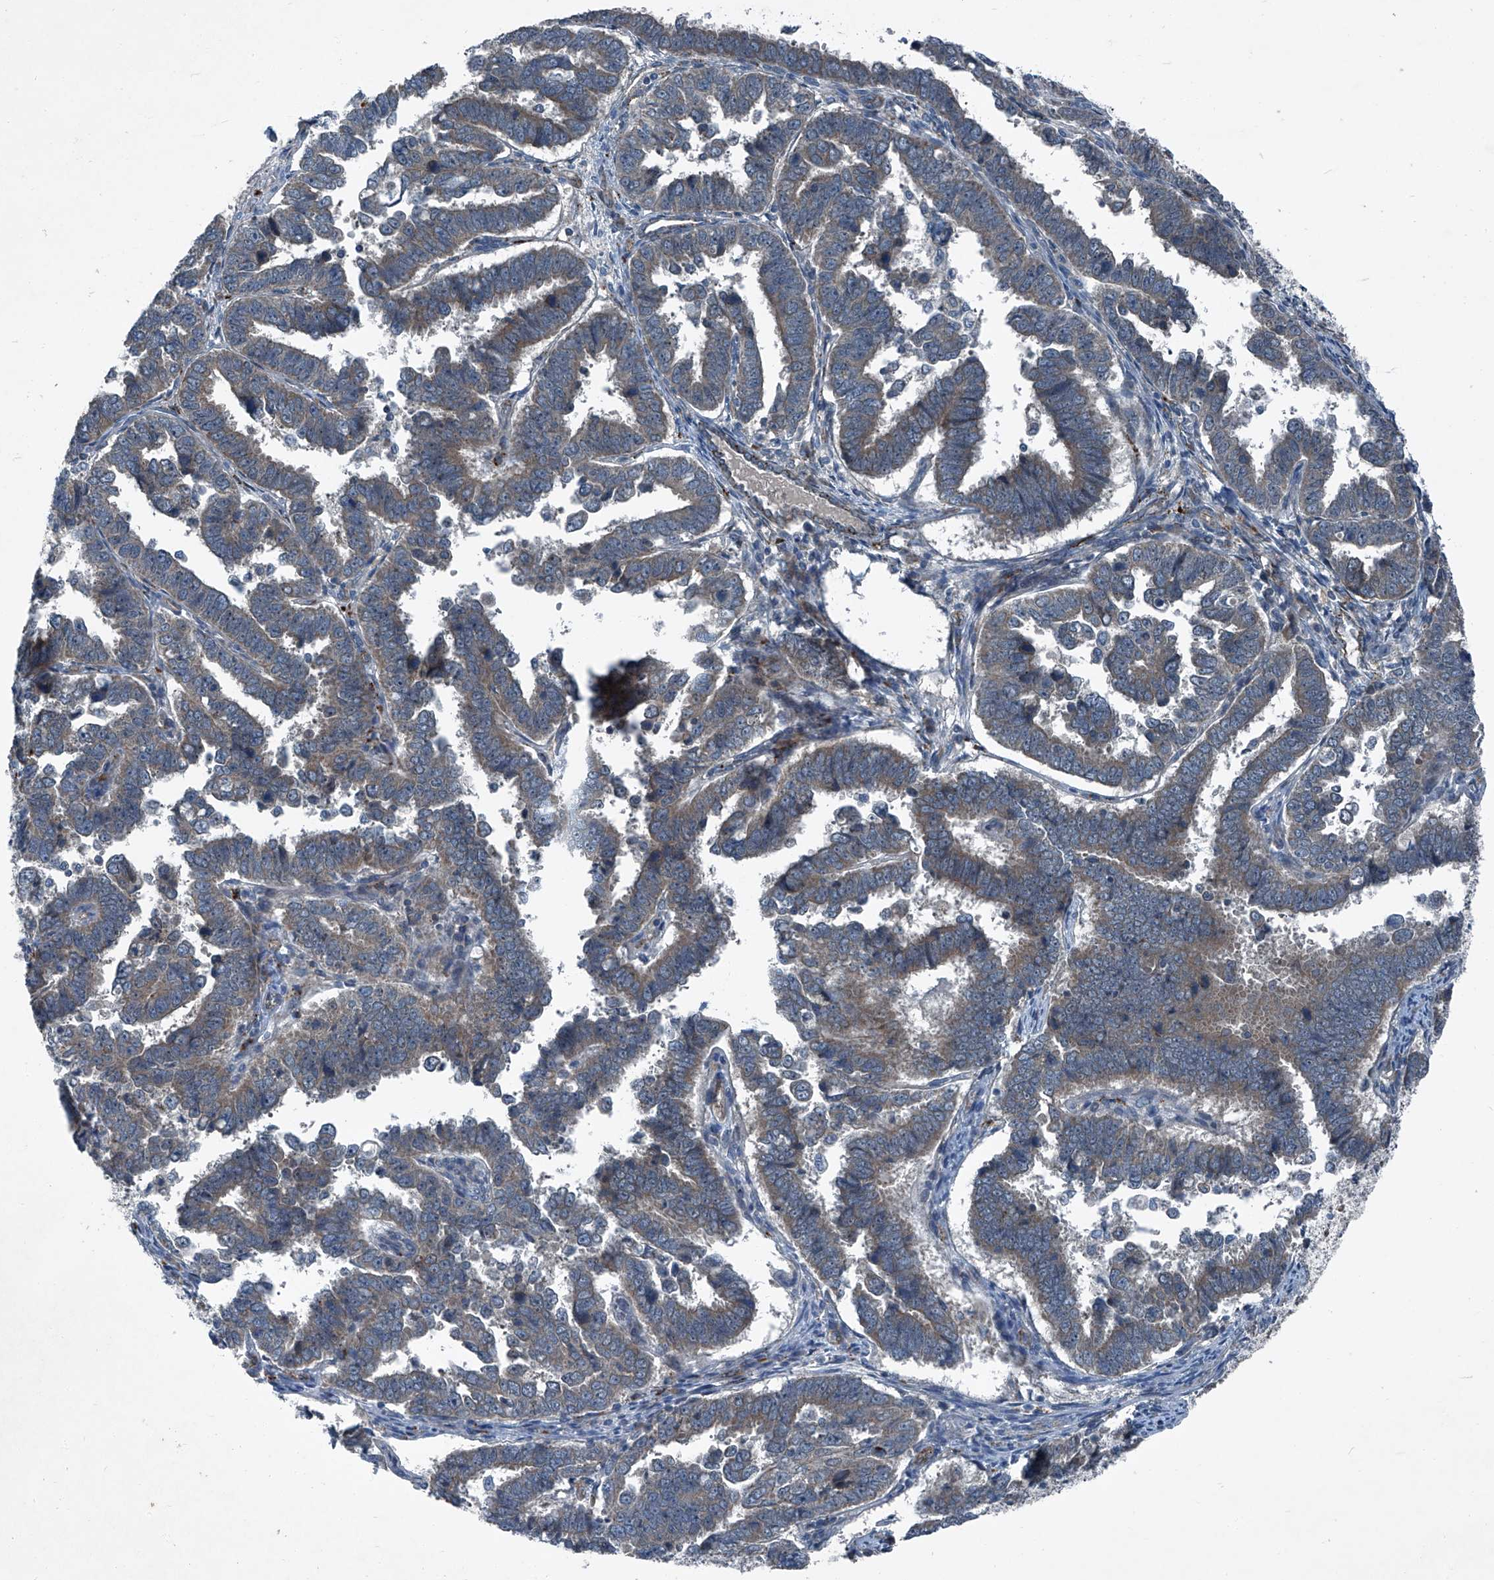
{"staining": {"intensity": "weak", "quantity": "25%-75%", "location": "cytoplasmic/membranous"}, "tissue": "endometrial cancer", "cell_type": "Tumor cells", "image_type": "cancer", "snomed": [{"axis": "morphology", "description": "Adenocarcinoma, NOS"}, {"axis": "topography", "description": "Endometrium"}], "caption": "Endometrial cancer stained for a protein (brown) exhibits weak cytoplasmic/membranous positive positivity in approximately 25%-75% of tumor cells.", "gene": "SENP2", "patient": {"sex": "female", "age": 75}}